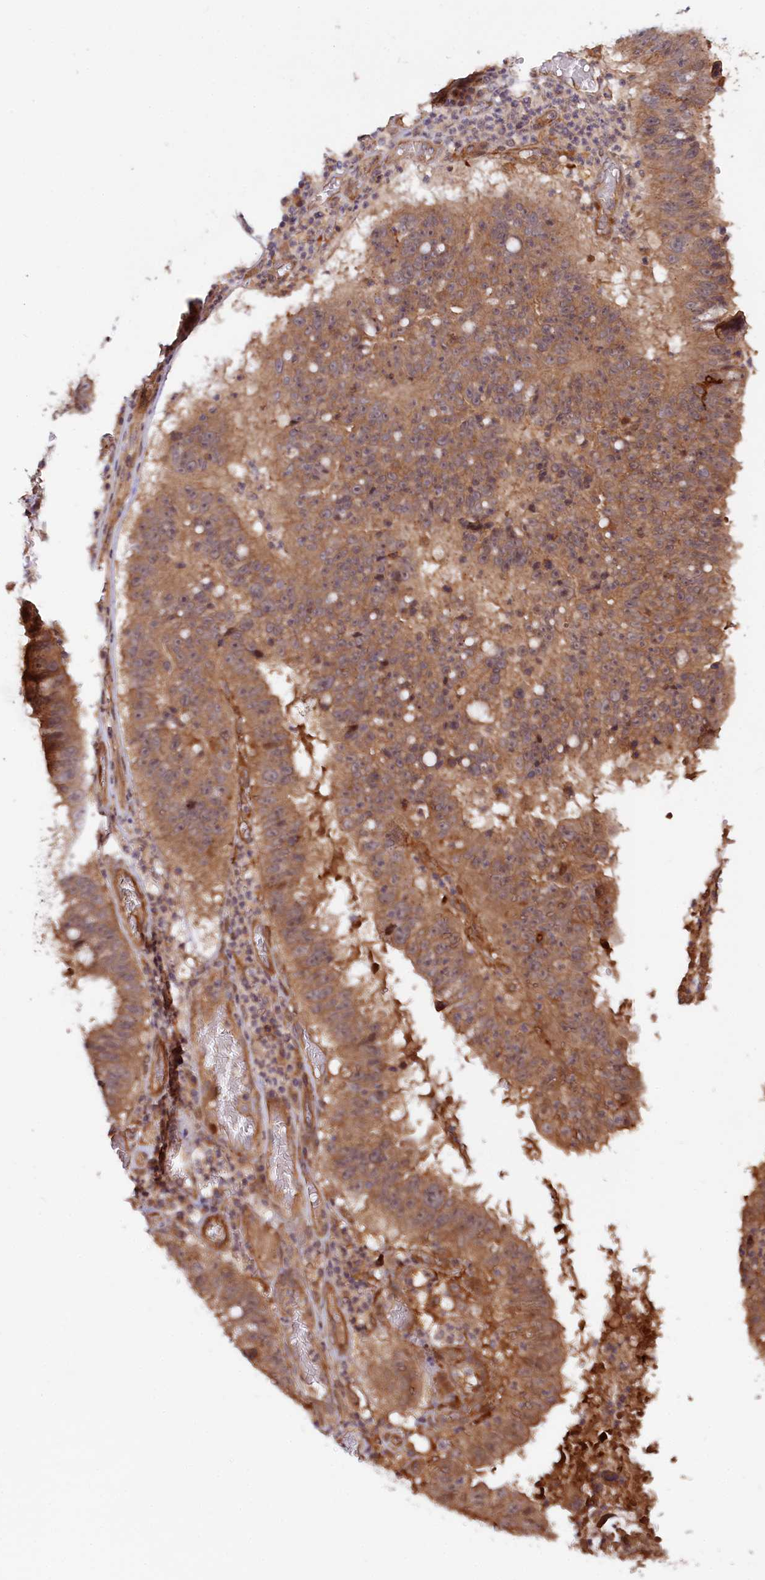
{"staining": {"intensity": "moderate", "quantity": ">75%", "location": "cytoplasmic/membranous"}, "tissue": "stomach cancer", "cell_type": "Tumor cells", "image_type": "cancer", "snomed": [{"axis": "morphology", "description": "Adenocarcinoma, NOS"}, {"axis": "topography", "description": "Stomach"}], "caption": "Immunohistochemical staining of adenocarcinoma (stomach) displays medium levels of moderate cytoplasmic/membranous expression in approximately >75% of tumor cells.", "gene": "NEDD1", "patient": {"sex": "male", "age": 59}}